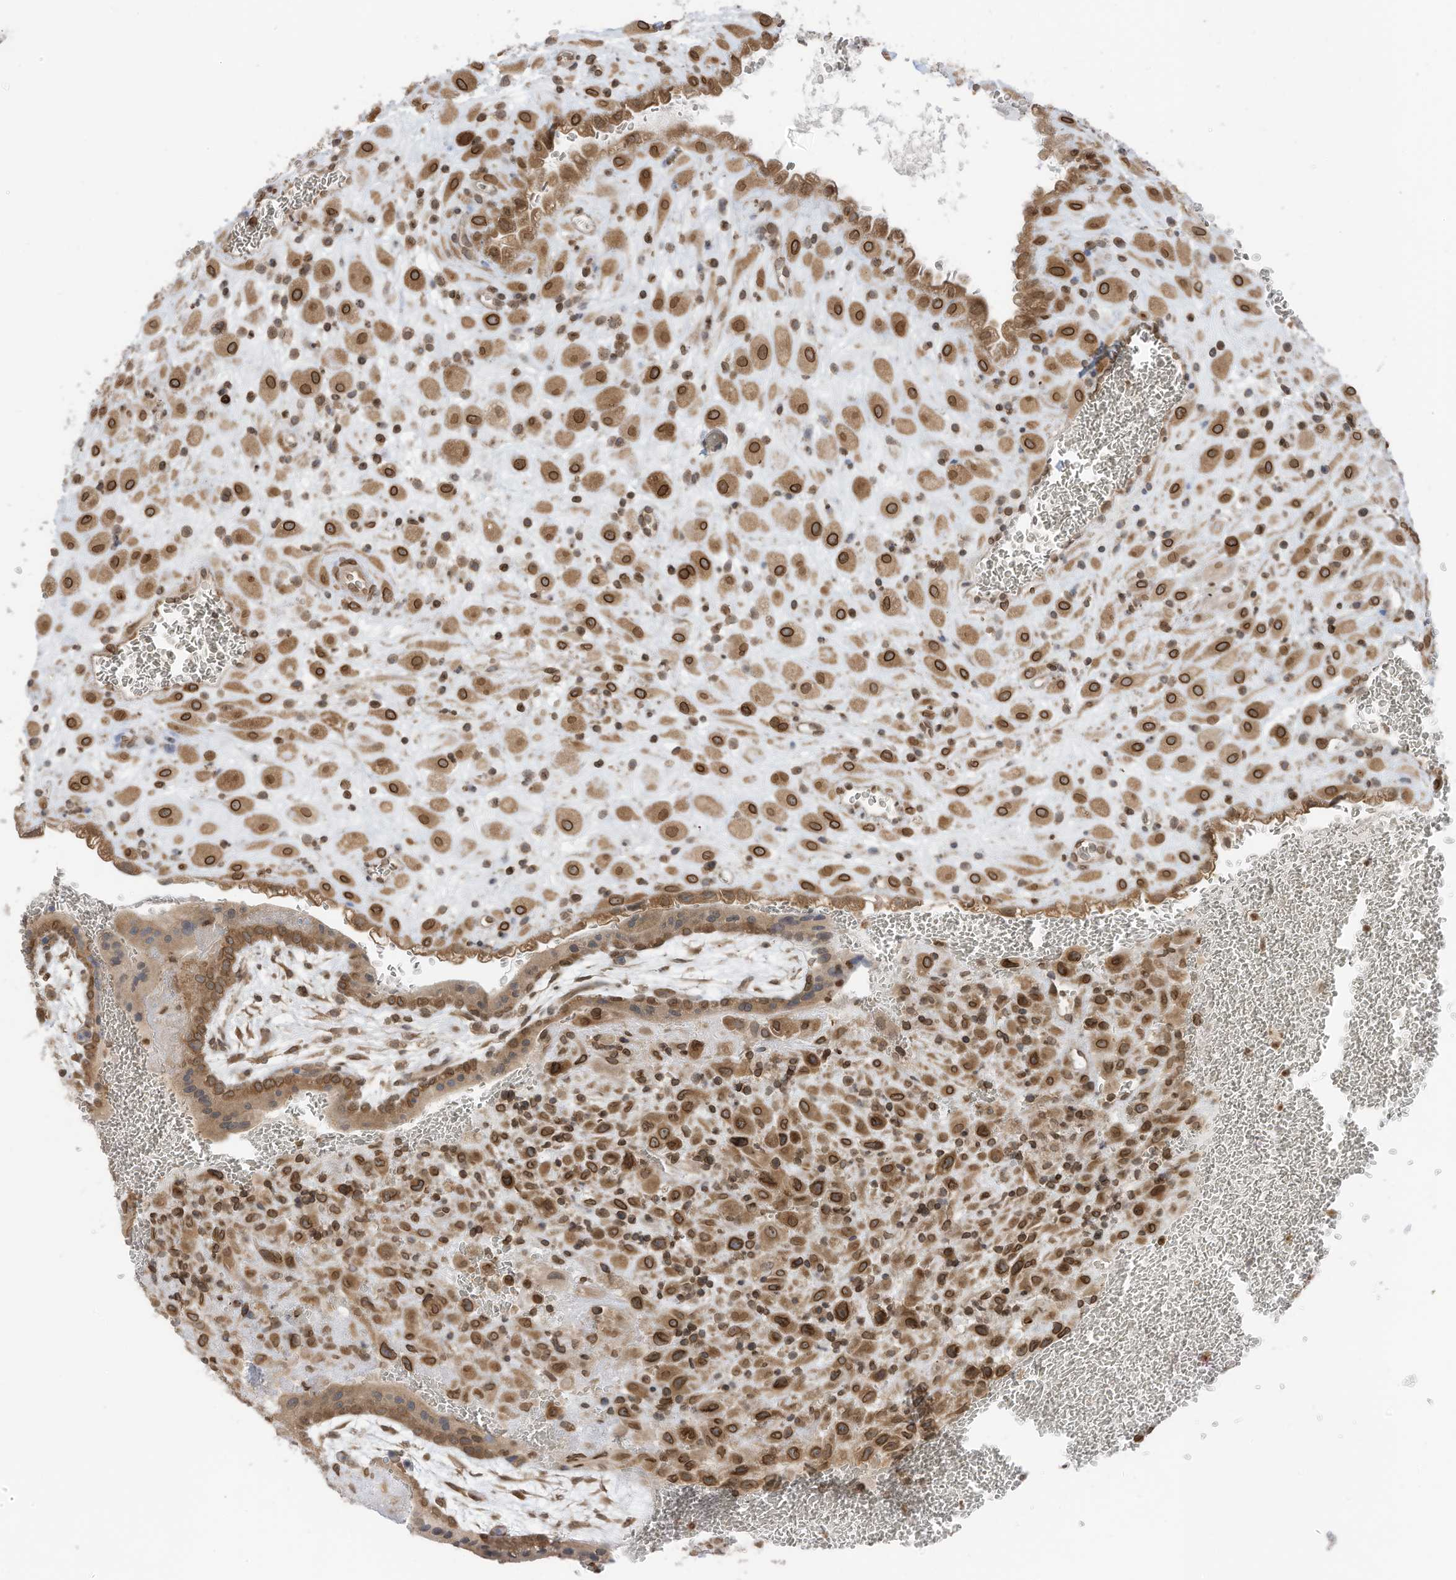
{"staining": {"intensity": "strong", "quantity": ">75%", "location": "cytoplasmic/membranous,nuclear"}, "tissue": "placenta", "cell_type": "Decidual cells", "image_type": "normal", "snomed": [{"axis": "morphology", "description": "Normal tissue, NOS"}, {"axis": "topography", "description": "Placenta"}], "caption": "DAB (3,3'-diaminobenzidine) immunohistochemical staining of benign human placenta demonstrates strong cytoplasmic/membranous,nuclear protein expression in approximately >75% of decidual cells.", "gene": "RABL3", "patient": {"sex": "female", "age": 35}}